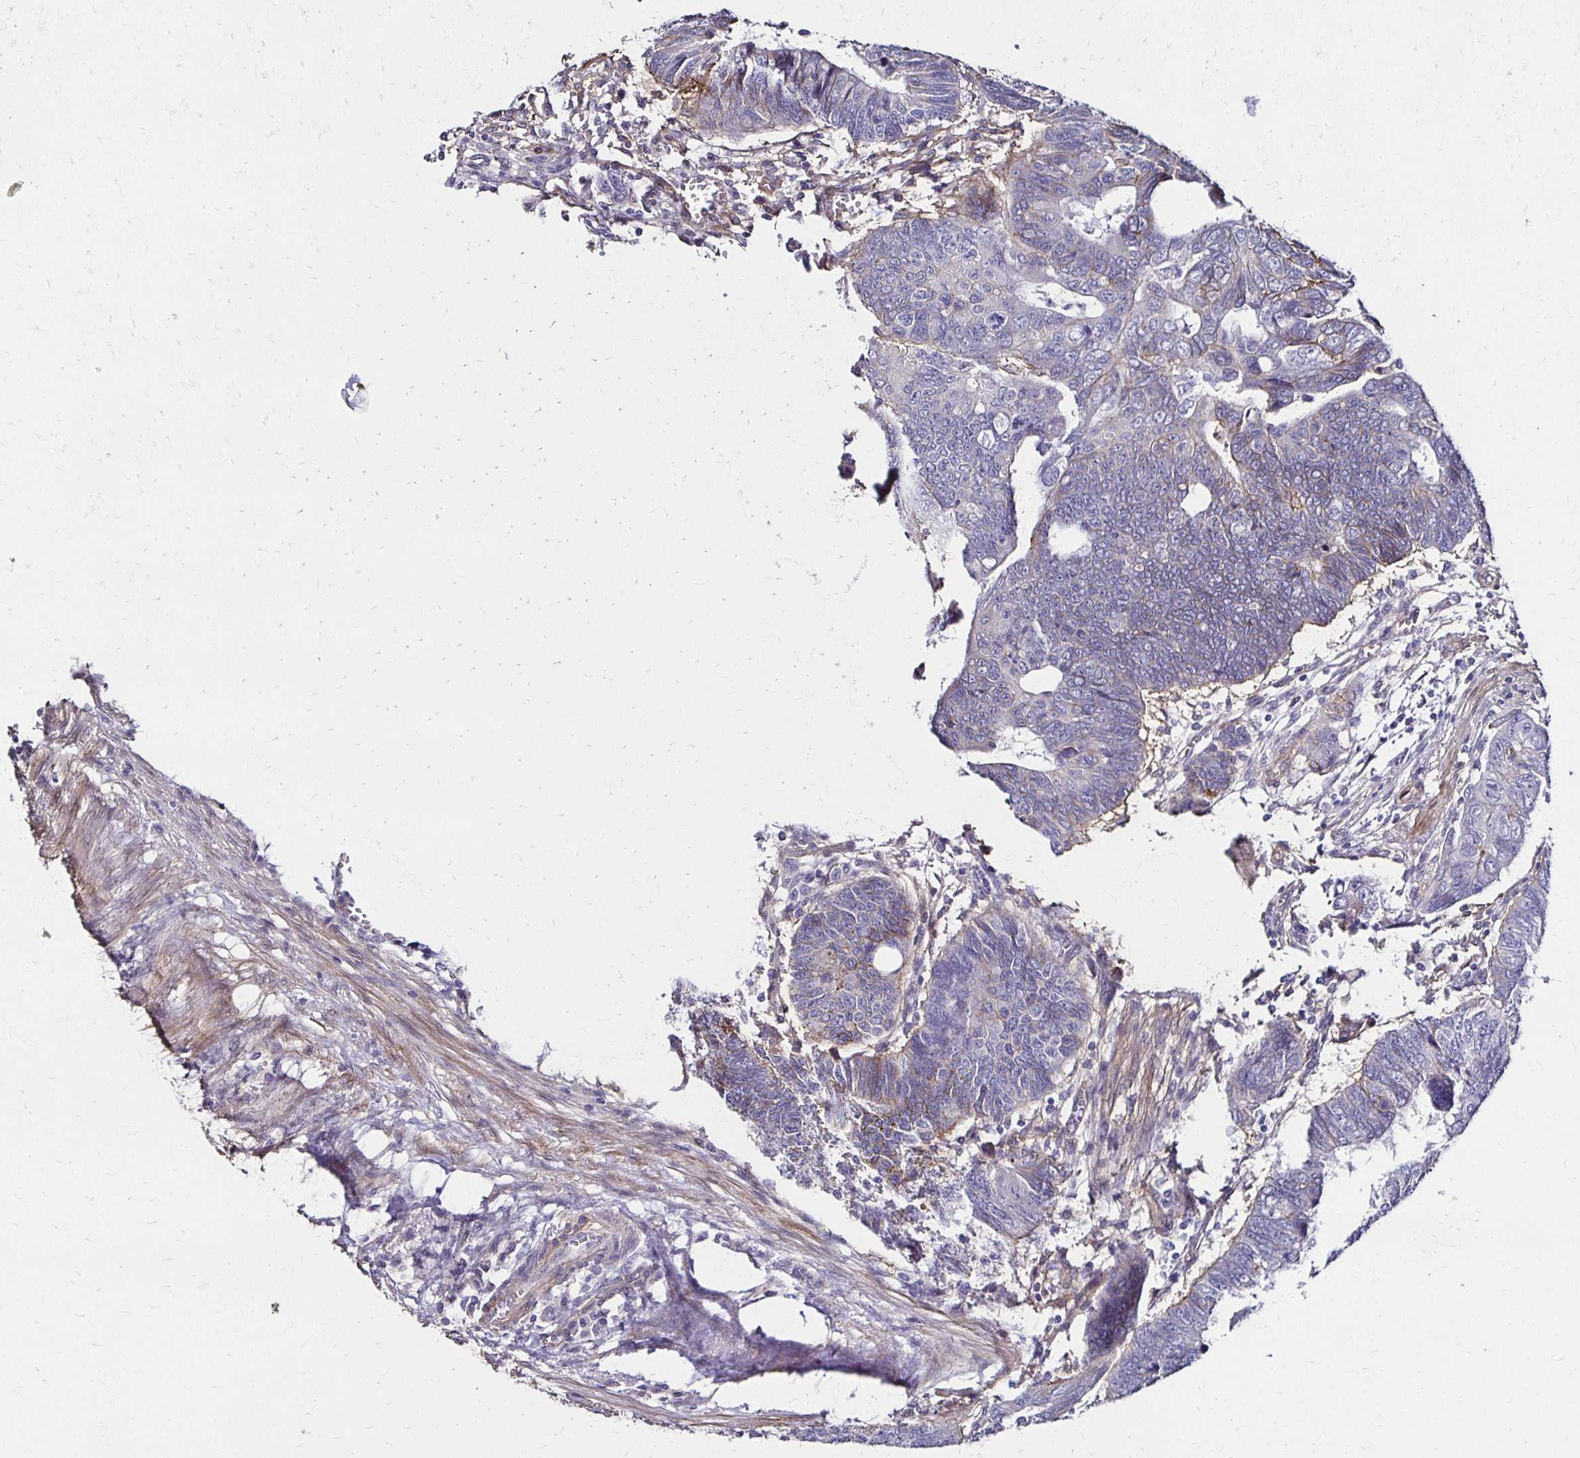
{"staining": {"intensity": "negative", "quantity": "none", "location": "none"}, "tissue": "colorectal cancer", "cell_type": "Tumor cells", "image_type": "cancer", "snomed": [{"axis": "morphology", "description": "Adenocarcinoma, NOS"}, {"axis": "topography", "description": "Colon"}], "caption": "Adenocarcinoma (colorectal) stained for a protein using immunohistochemistry displays no staining tumor cells.", "gene": "ITGB1", "patient": {"sex": "male", "age": 62}}